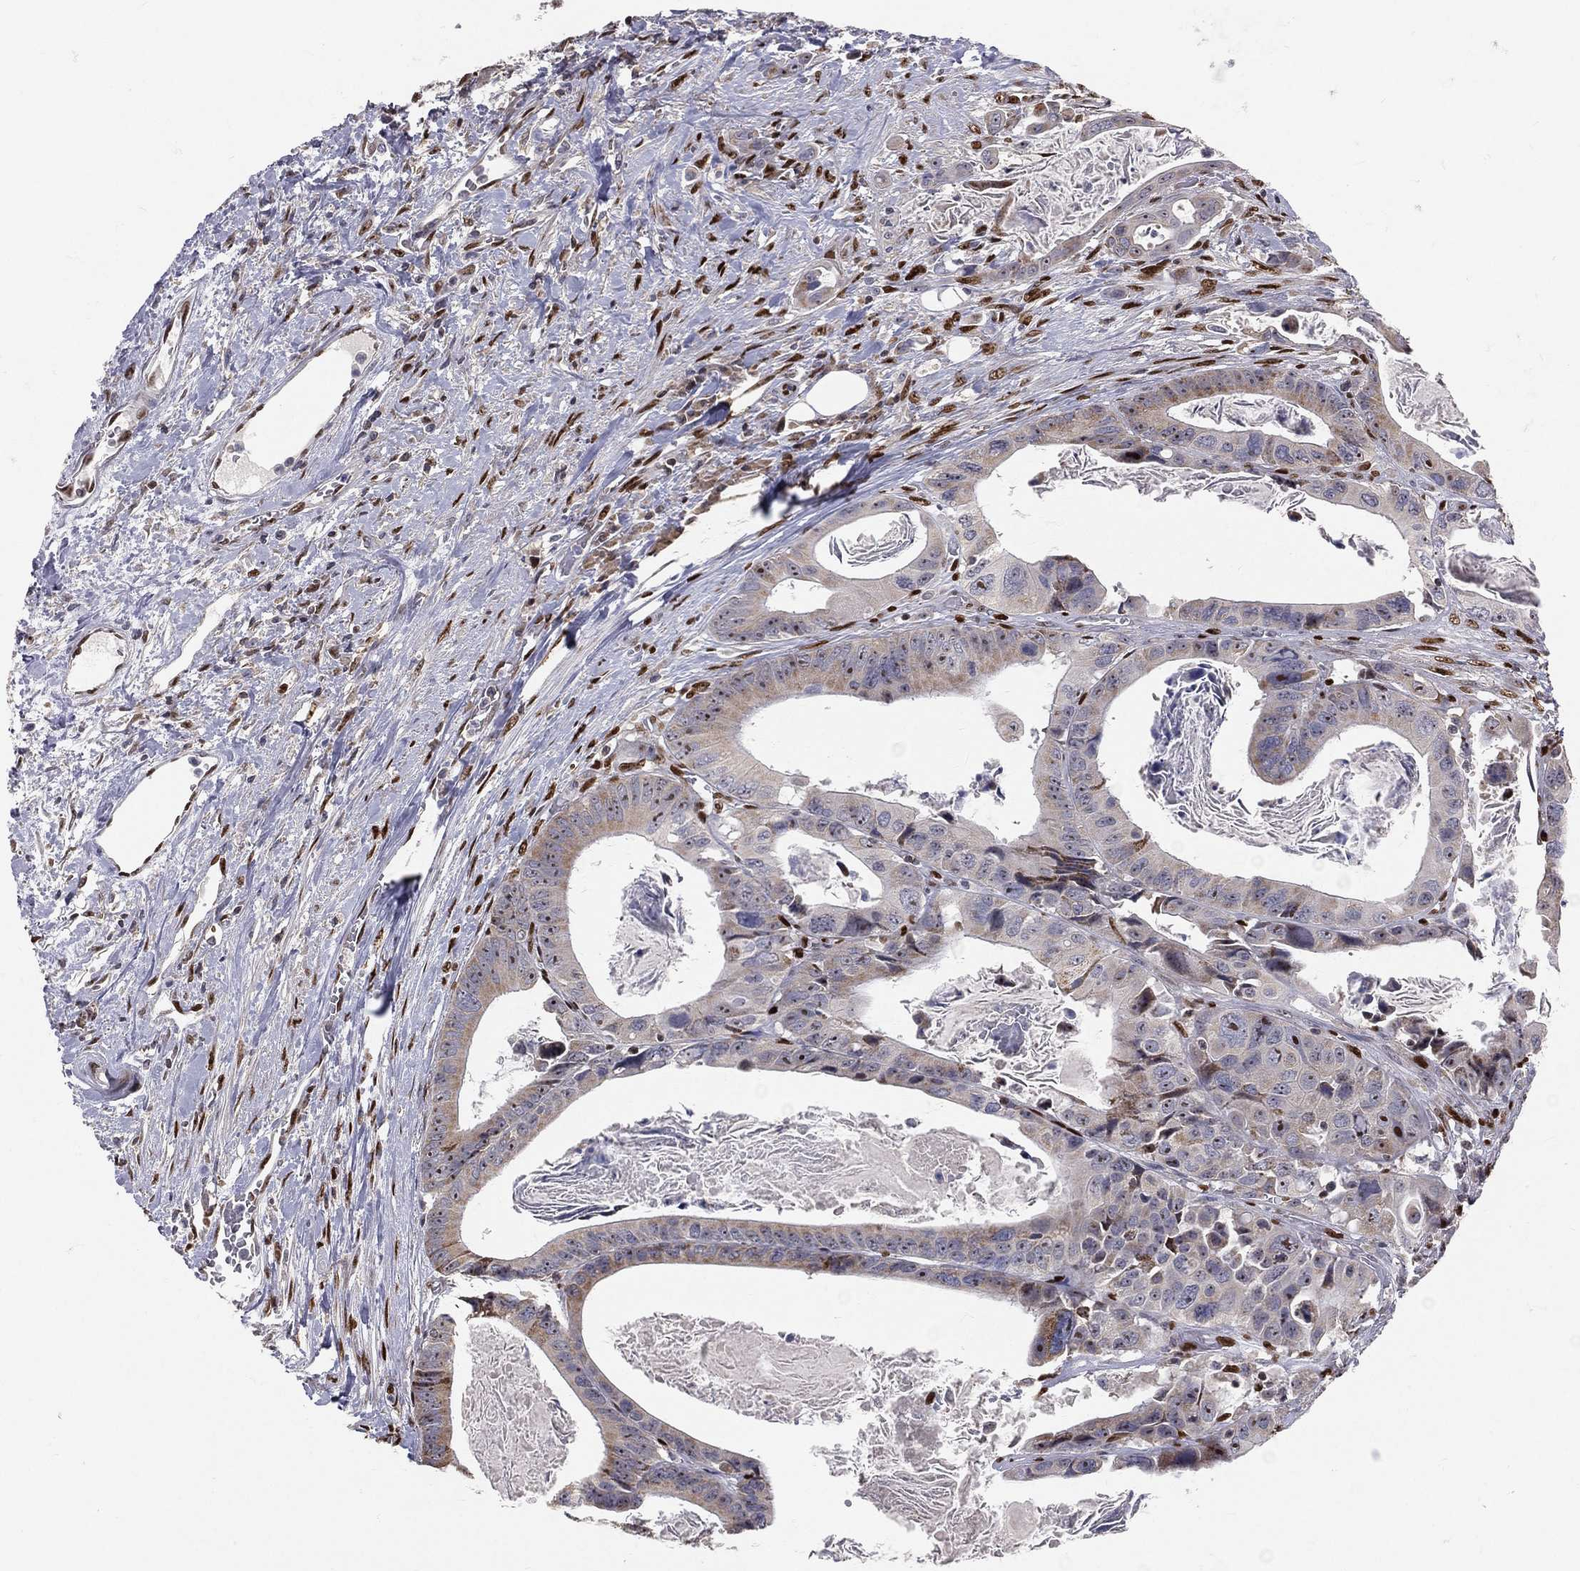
{"staining": {"intensity": "moderate", "quantity": "<25%", "location": "cytoplasmic/membranous"}, "tissue": "colorectal cancer", "cell_type": "Tumor cells", "image_type": "cancer", "snomed": [{"axis": "morphology", "description": "Adenocarcinoma, NOS"}, {"axis": "topography", "description": "Rectum"}], "caption": "Protein staining of adenocarcinoma (colorectal) tissue demonstrates moderate cytoplasmic/membranous staining in about <25% of tumor cells.", "gene": "ZEB1", "patient": {"sex": "male", "age": 64}}